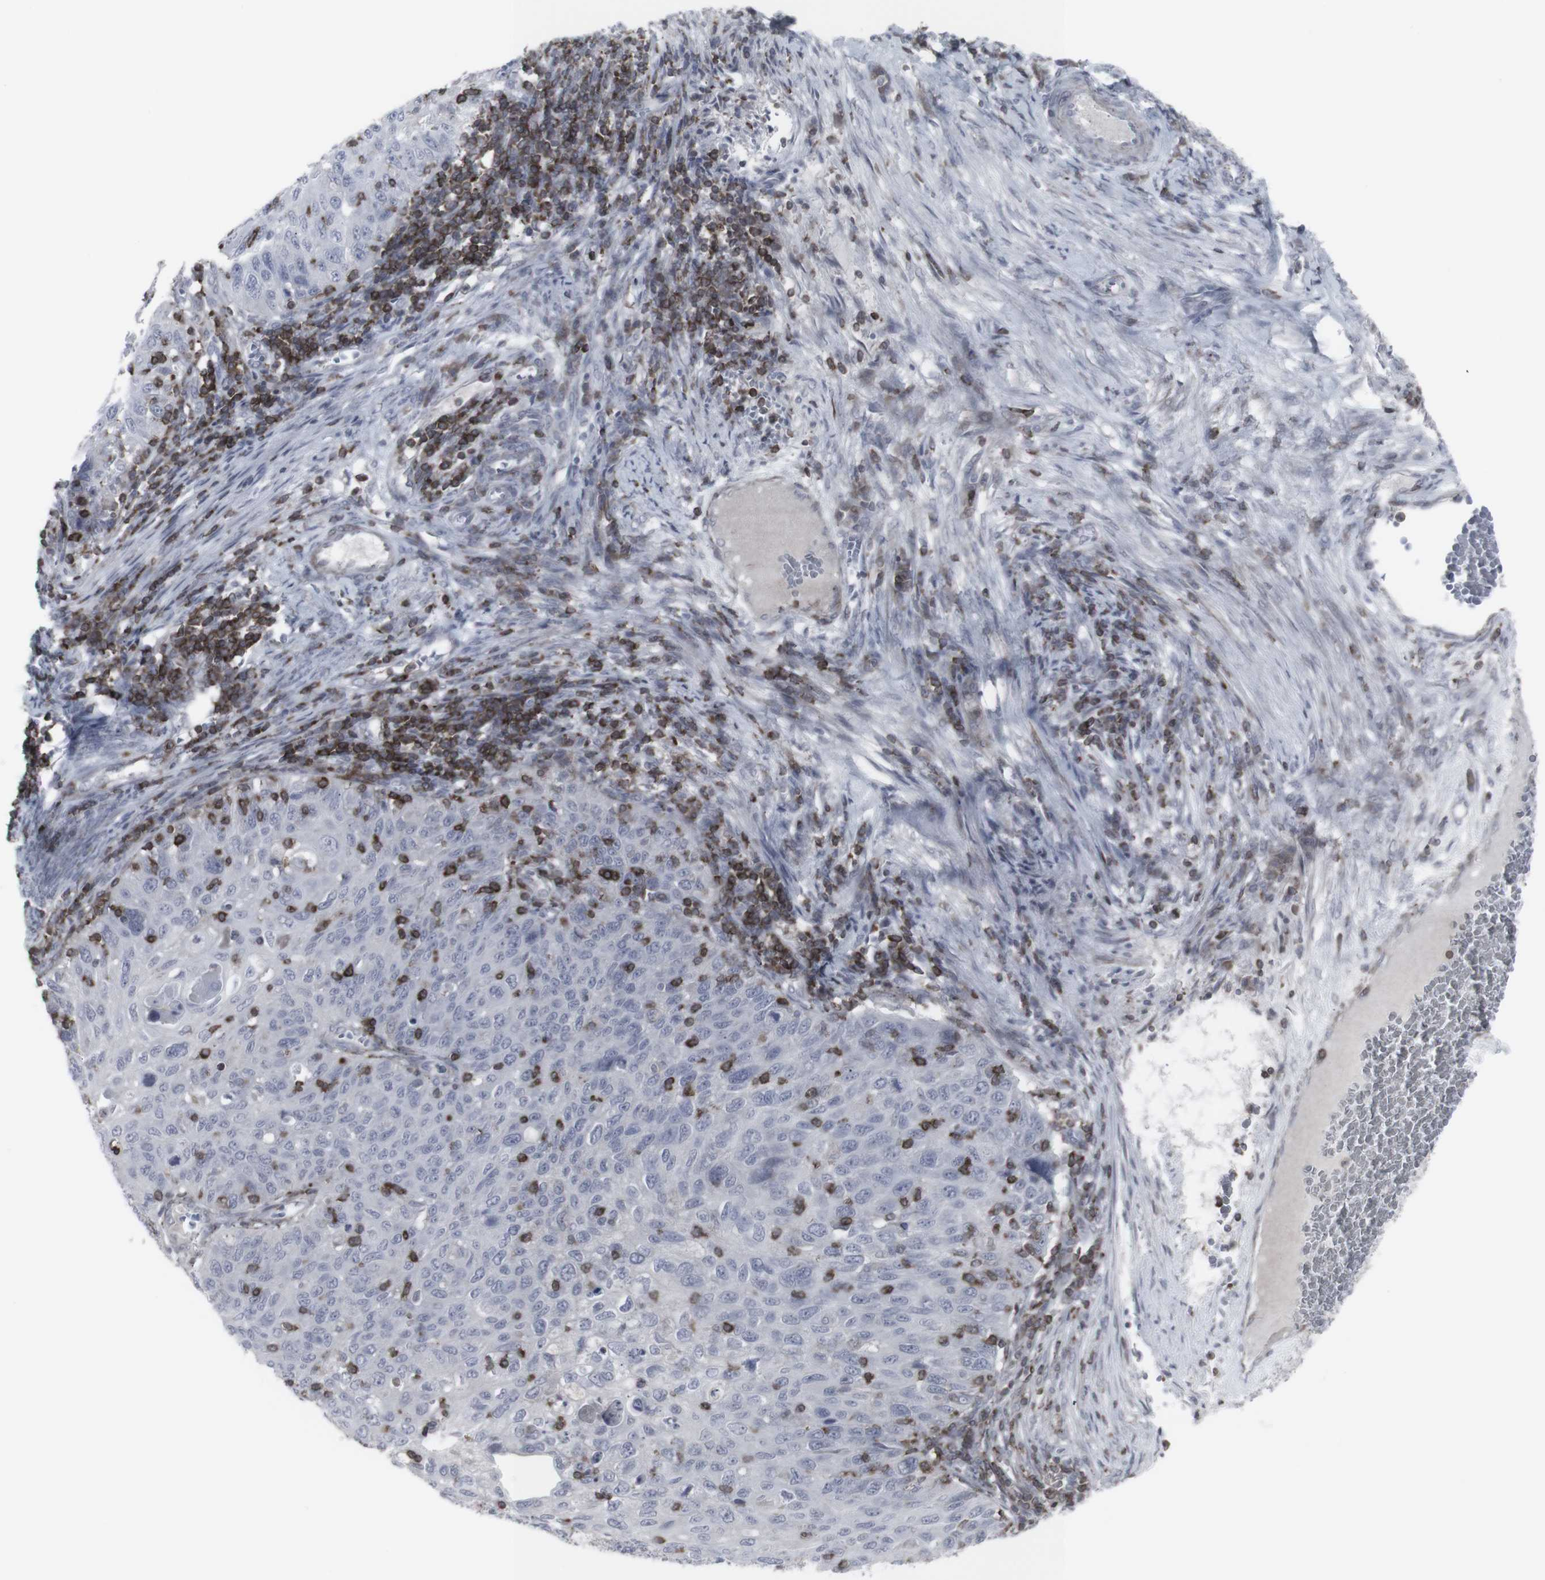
{"staining": {"intensity": "negative", "quantity": "none", "location": "none"}, "tissue": "cervical cancer", "cell_type": "Tumor cells", "image_type": "cancer", "snomed": [{"axis": "morphology", "description": "Squamous cell carcinoma, NOS"}, {"axis": "topography", "description": "Cervix"}], "caption": "Photomicrograph shows no significant protein positivity in tumor cells of squamous cell carcinoma (cervical).", "gene": "APOBEC2", "patient": {"sex": "female", "age": 70}}